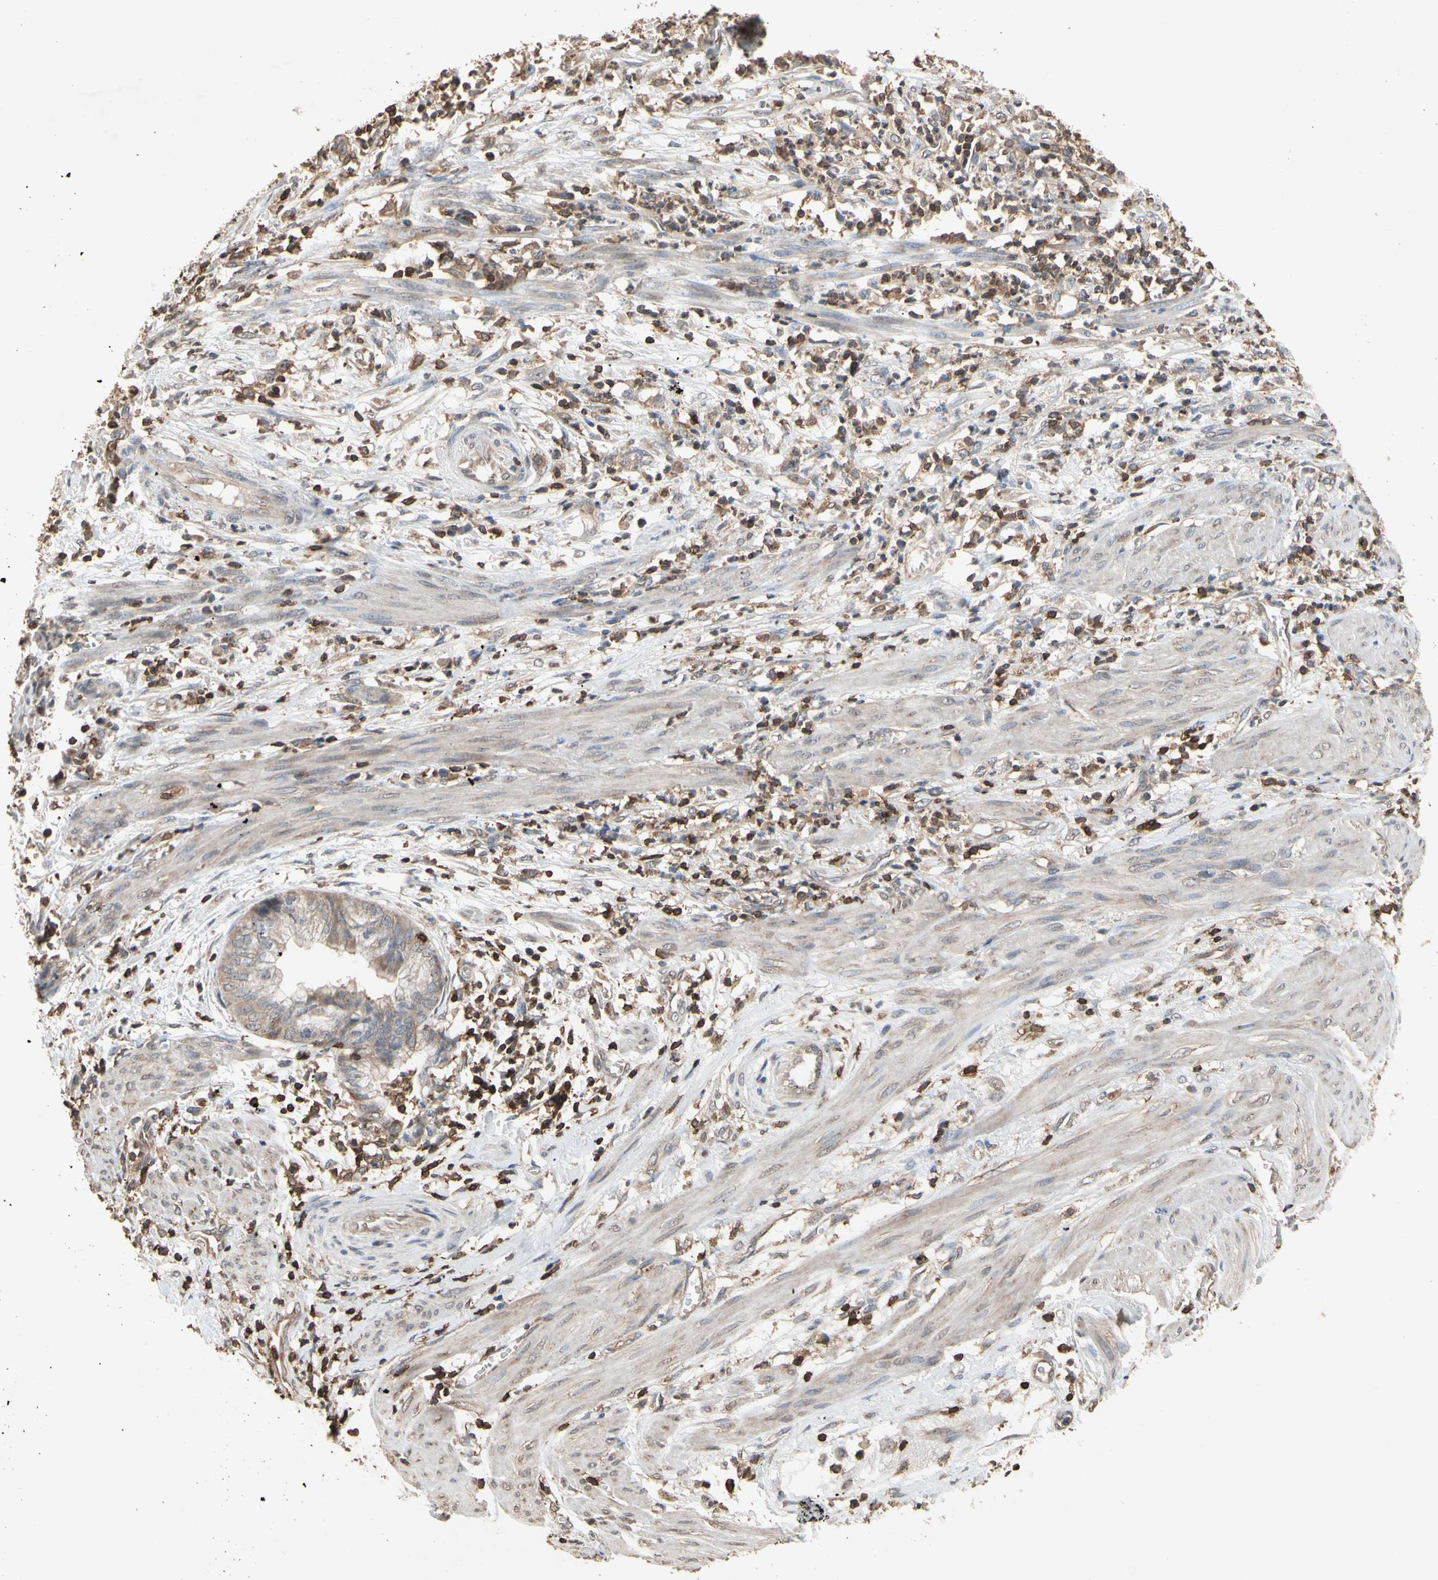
{"staining": {"intensity": "weak", "quantity": ">75%", "location": "cytoplasmic/membranous"}, "tissue": "endometrial cancer", "cell_type": "Tumor cells", "image_type": "cancer", "snomed": [{"axis": "morphology", "description": "Necrosis, NOS"}, {"axis": "morphology", "description": "Adenocarcinoma, NOS"}, {"axis": "topography", "description": "Endometrium"}], "caption": "A brown stain labels weak cytoplasmic/membranous expression of a protein in endometrial cancer tumor cells. (DAB (3,3'-diaminobenzidine) = brown stain, brightfield microscopy at high magnification).", "gene": "MAP3K10", "patient": {"sex": "female", "age": 79}}